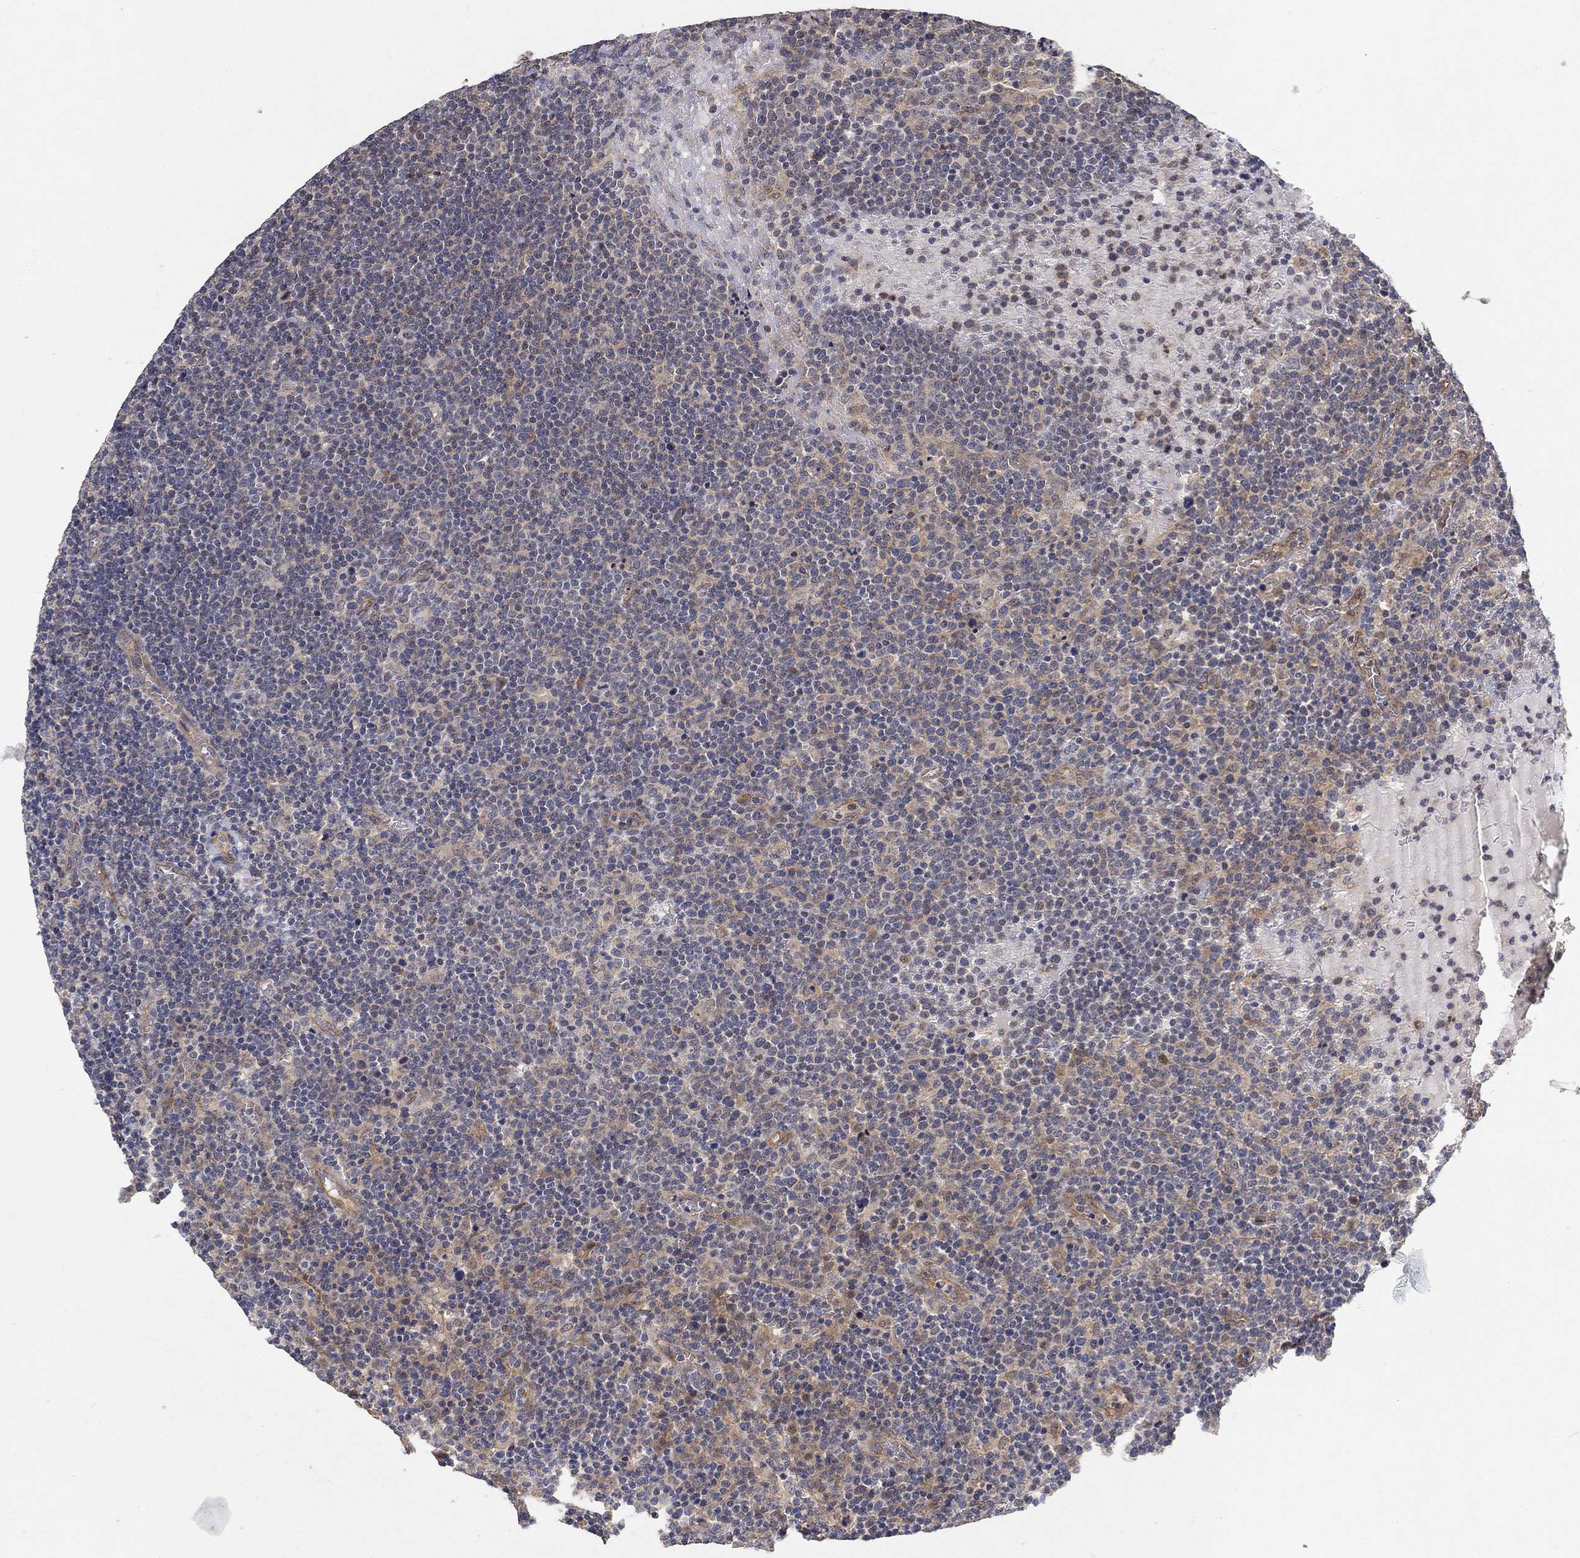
{"staining": {"intensity": "negative", "quantity": "none", "location": "none"}, "tissue": "lymphoma", "cell_type": "Tumor cells", "image_type": "cancer", "snomed": [{"axis": "morphology", "description": "Malignant lymphoma, non-Hodgkin's type, High grade"}, {"axis": "topography", "description": "Lymph node"}], "caption": "Immunohistochemical staining of human lymphoma reveals no significant positivity in tumor cells.", "gene": "MCUR1", "patient": {"sex": "male", "age": 61}}